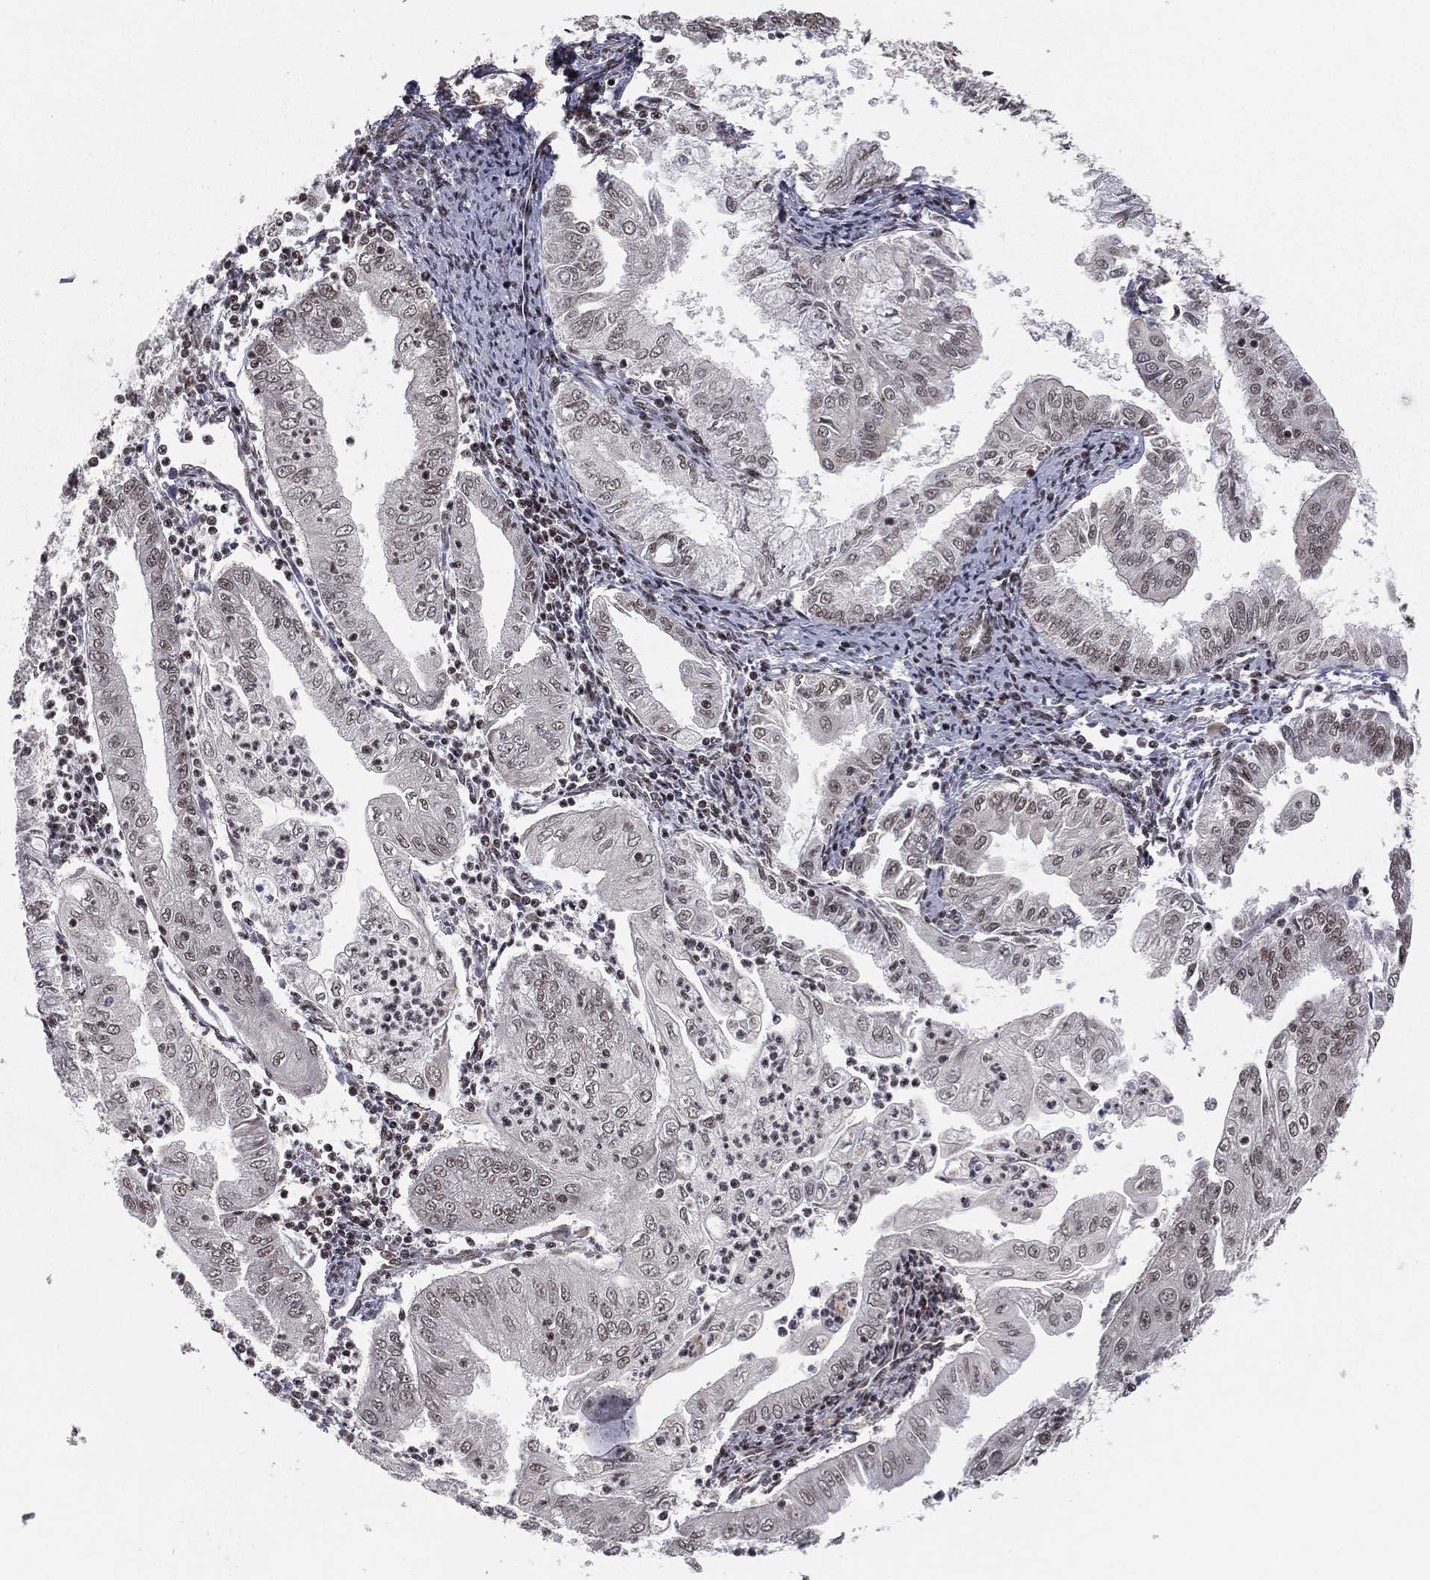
{"staining": {"intensity": "negative", "quantity": "none", "location": "none"}, "tissue": "endometrial cancer", "cell_type": "Tumor cells", "image_type": "cancer", "snomed": [{"axis": "morphology", "description": "Adenocarcinoma, NOS"}, {"axis": "topography", "description": "Endometrium"}], "caption": "Protein analysis of adenocarcinoma (endometrial) displays no significant positivity in tumor cells. (Immunohistochemistry (ihc), brightfield microscopy, high magnification).", "gene": "NFYB", "patient": {"sex": "female", "age": 56}}